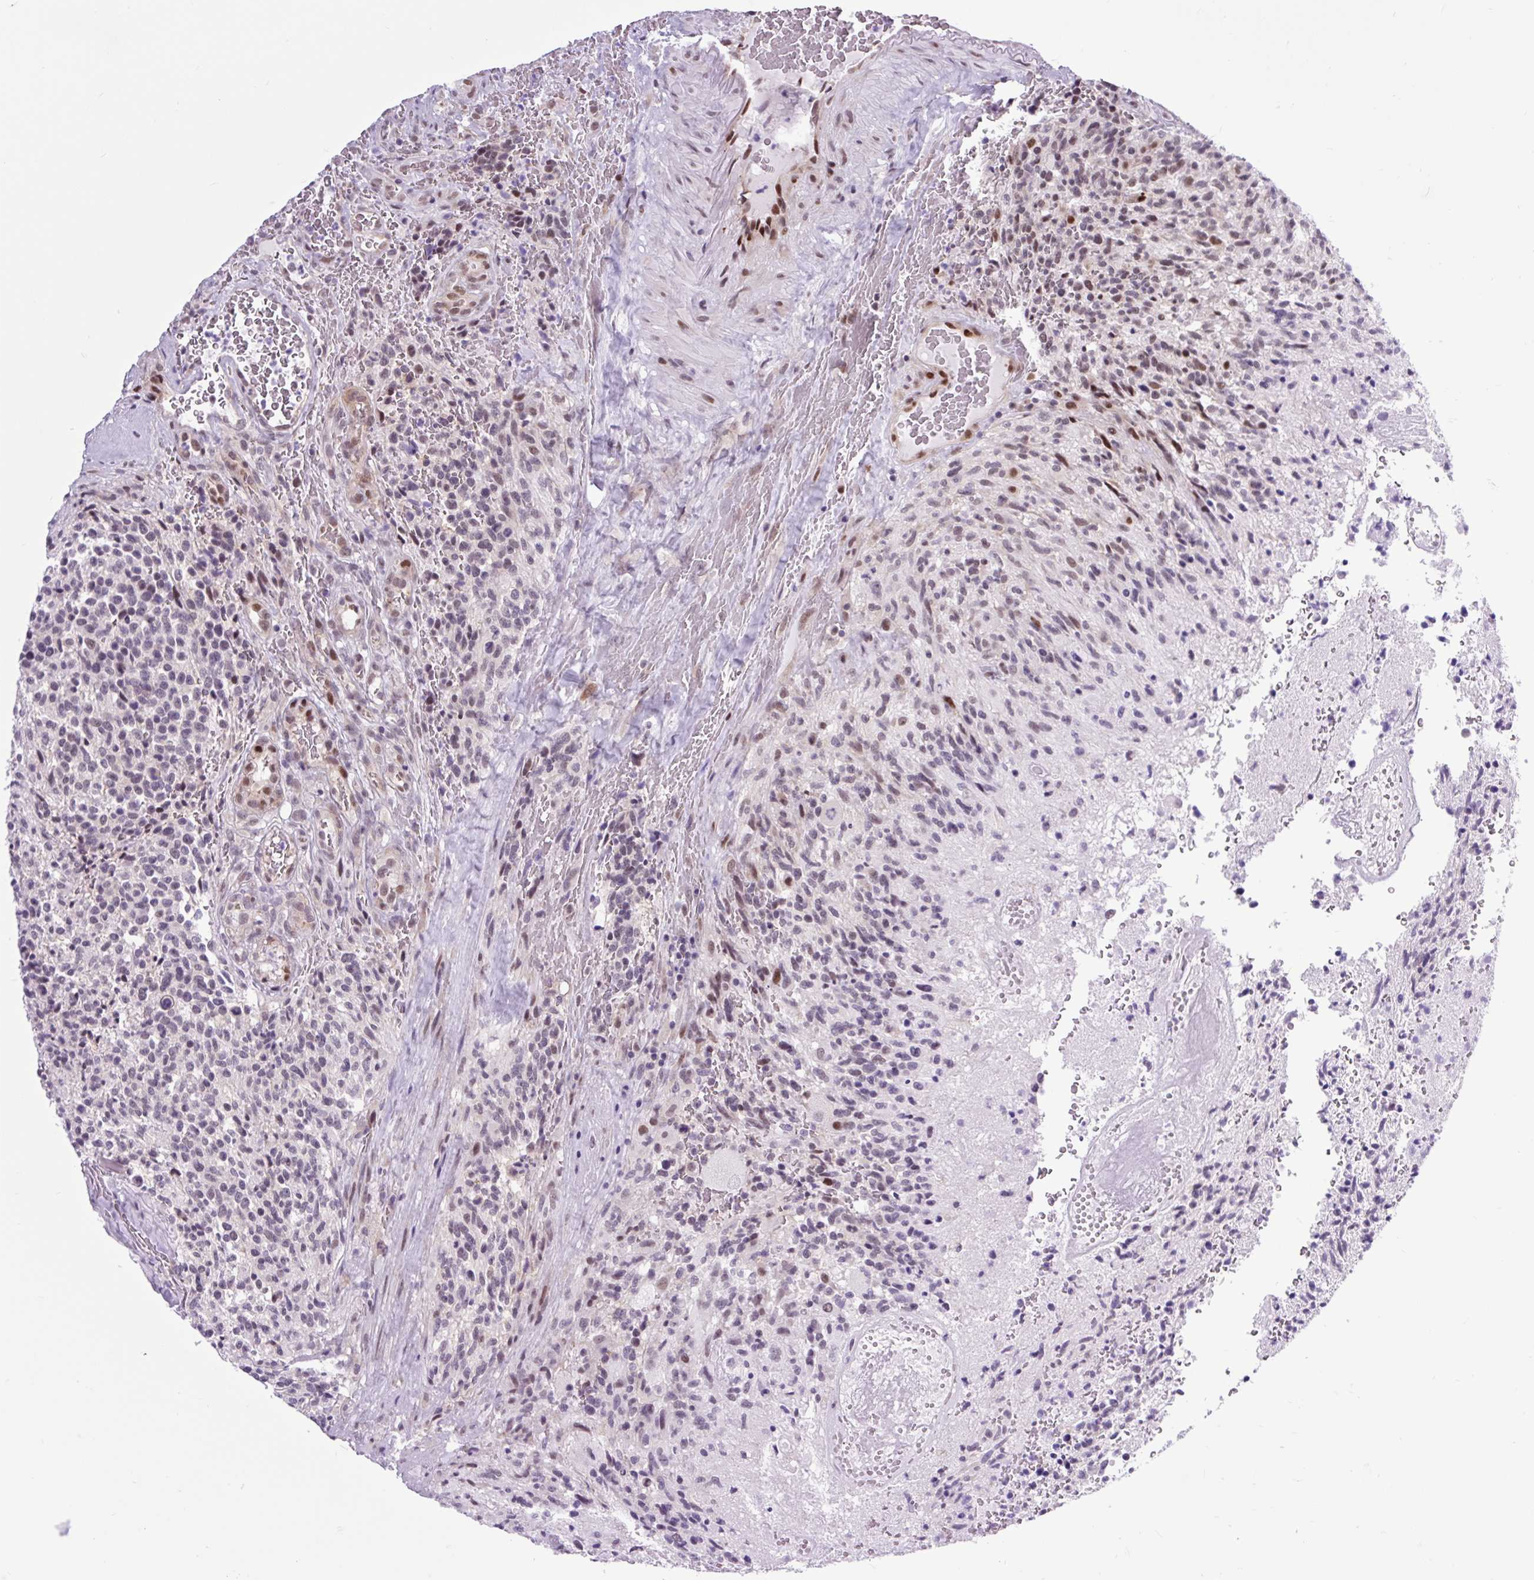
{"staining": {"intensity": "weak", "quantity": "<25%", "location": "nuclear"}, "tissue": "glioma", "cell_type": "Tumor cells", "image_type": "cancer", "snomed": [{"axis": "morphology", "description": "Glioma, malignant, High grade"}, {"axis": "topography", "description": "Brain"}], "caption": "Immunohistochemistry (IHC) of human glioma demonstrates no expression in tumor cells. (Stains: DAB (3,3'-diaminobenzidine) immunohistochemistry (IHC) with hematoxylin counter stain, Microscopy: brightfield microscopy at high magnification).", "gene": "CLK2", "patient": {"sex": "male", "age": 36}}